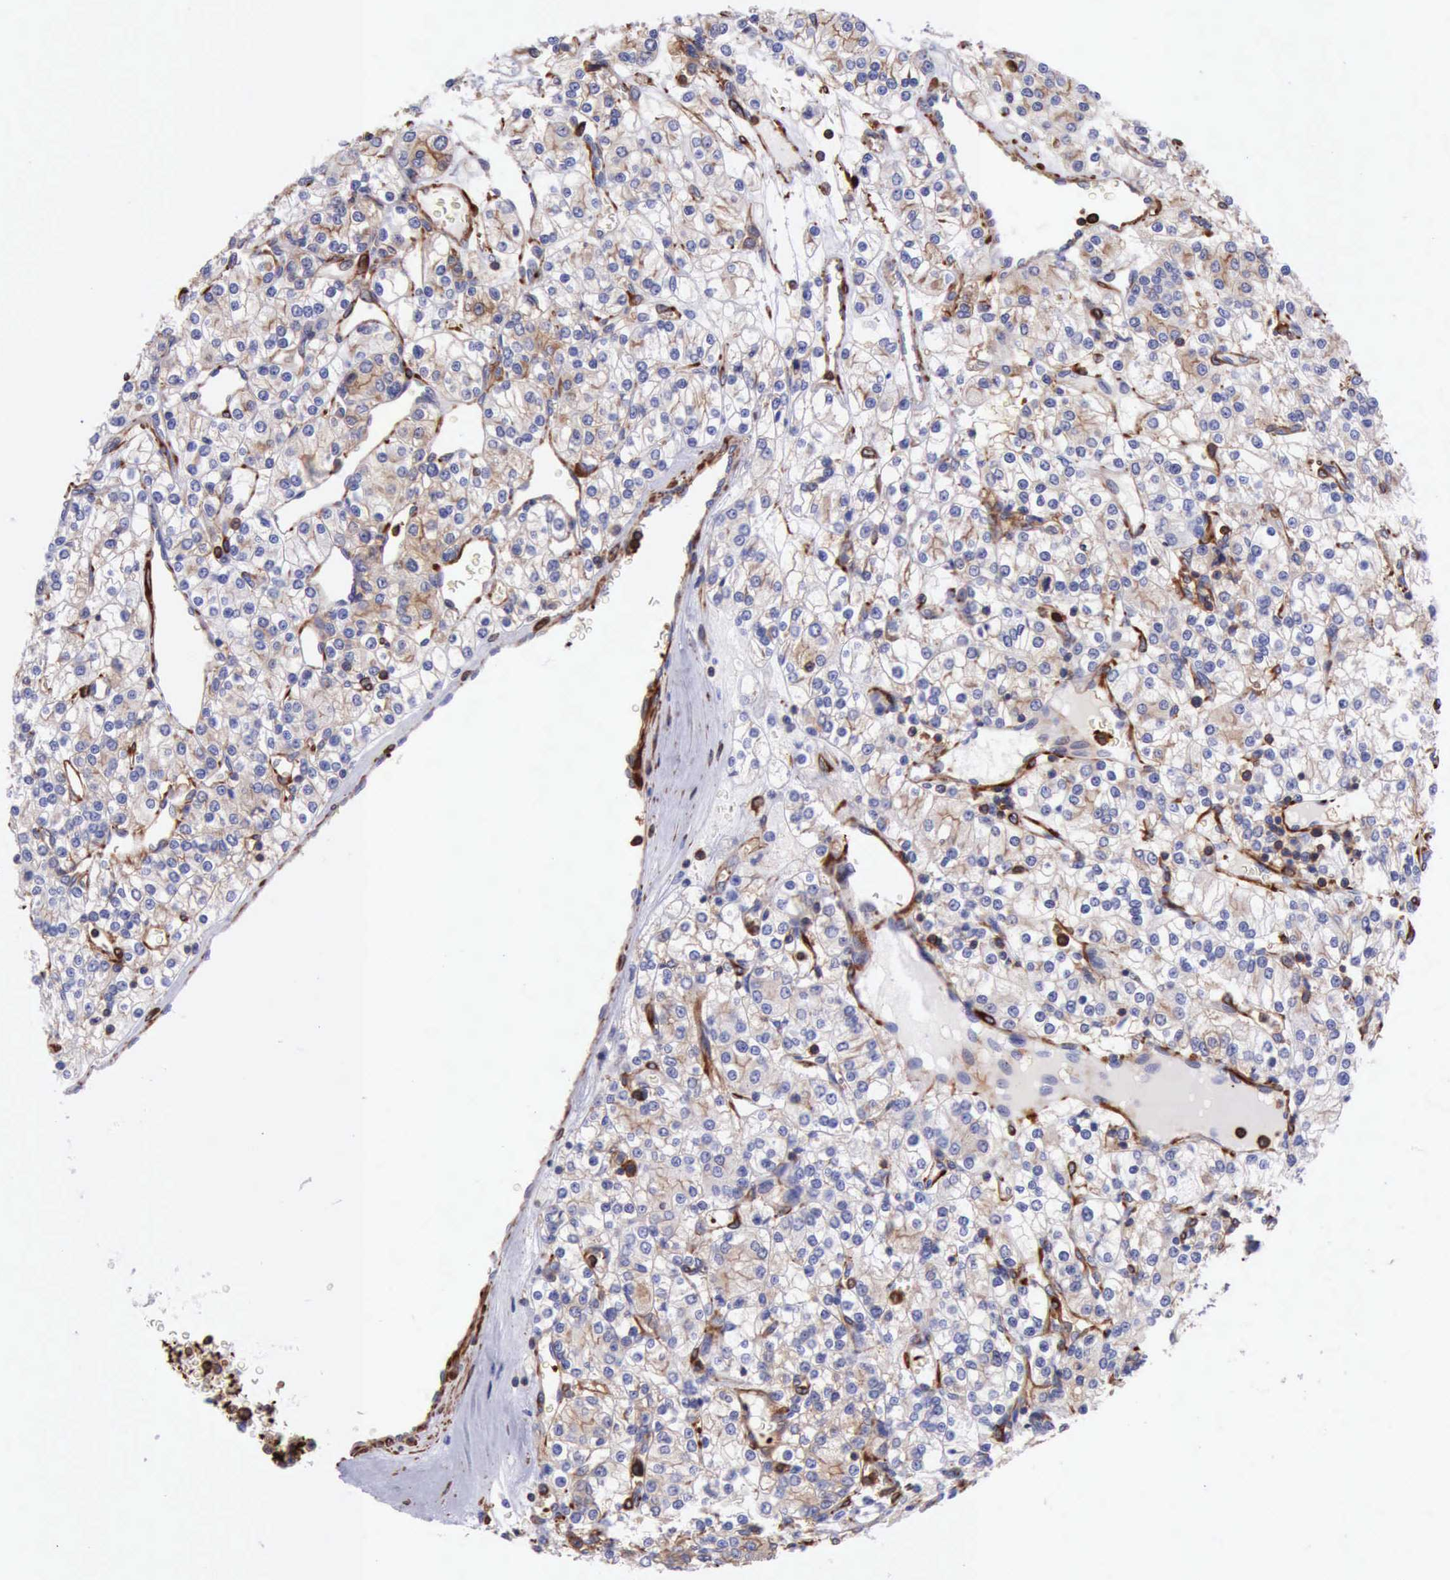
{"staining": {"intensity": "moderate", "quantity": "25%-75%", "location": "cytoplasmic/membranous"}, "tissue": "renal cancer", "cell_type": "Tumor cells", "image_type": "cancer", "snomed": [{"axis": "morphology", "description": "Adenocarcinoma, NOS"}, {"axis": "topography", "description": "Kidney"}], "caption": "Human renal adenocarcinoma stained with a brown dye displays moderate cytoplasmic/membranous positive positivity in about 25%-75% of tumor cells.", "gene": "FLNA", "patient": {"sex": "female", "age": 62}}